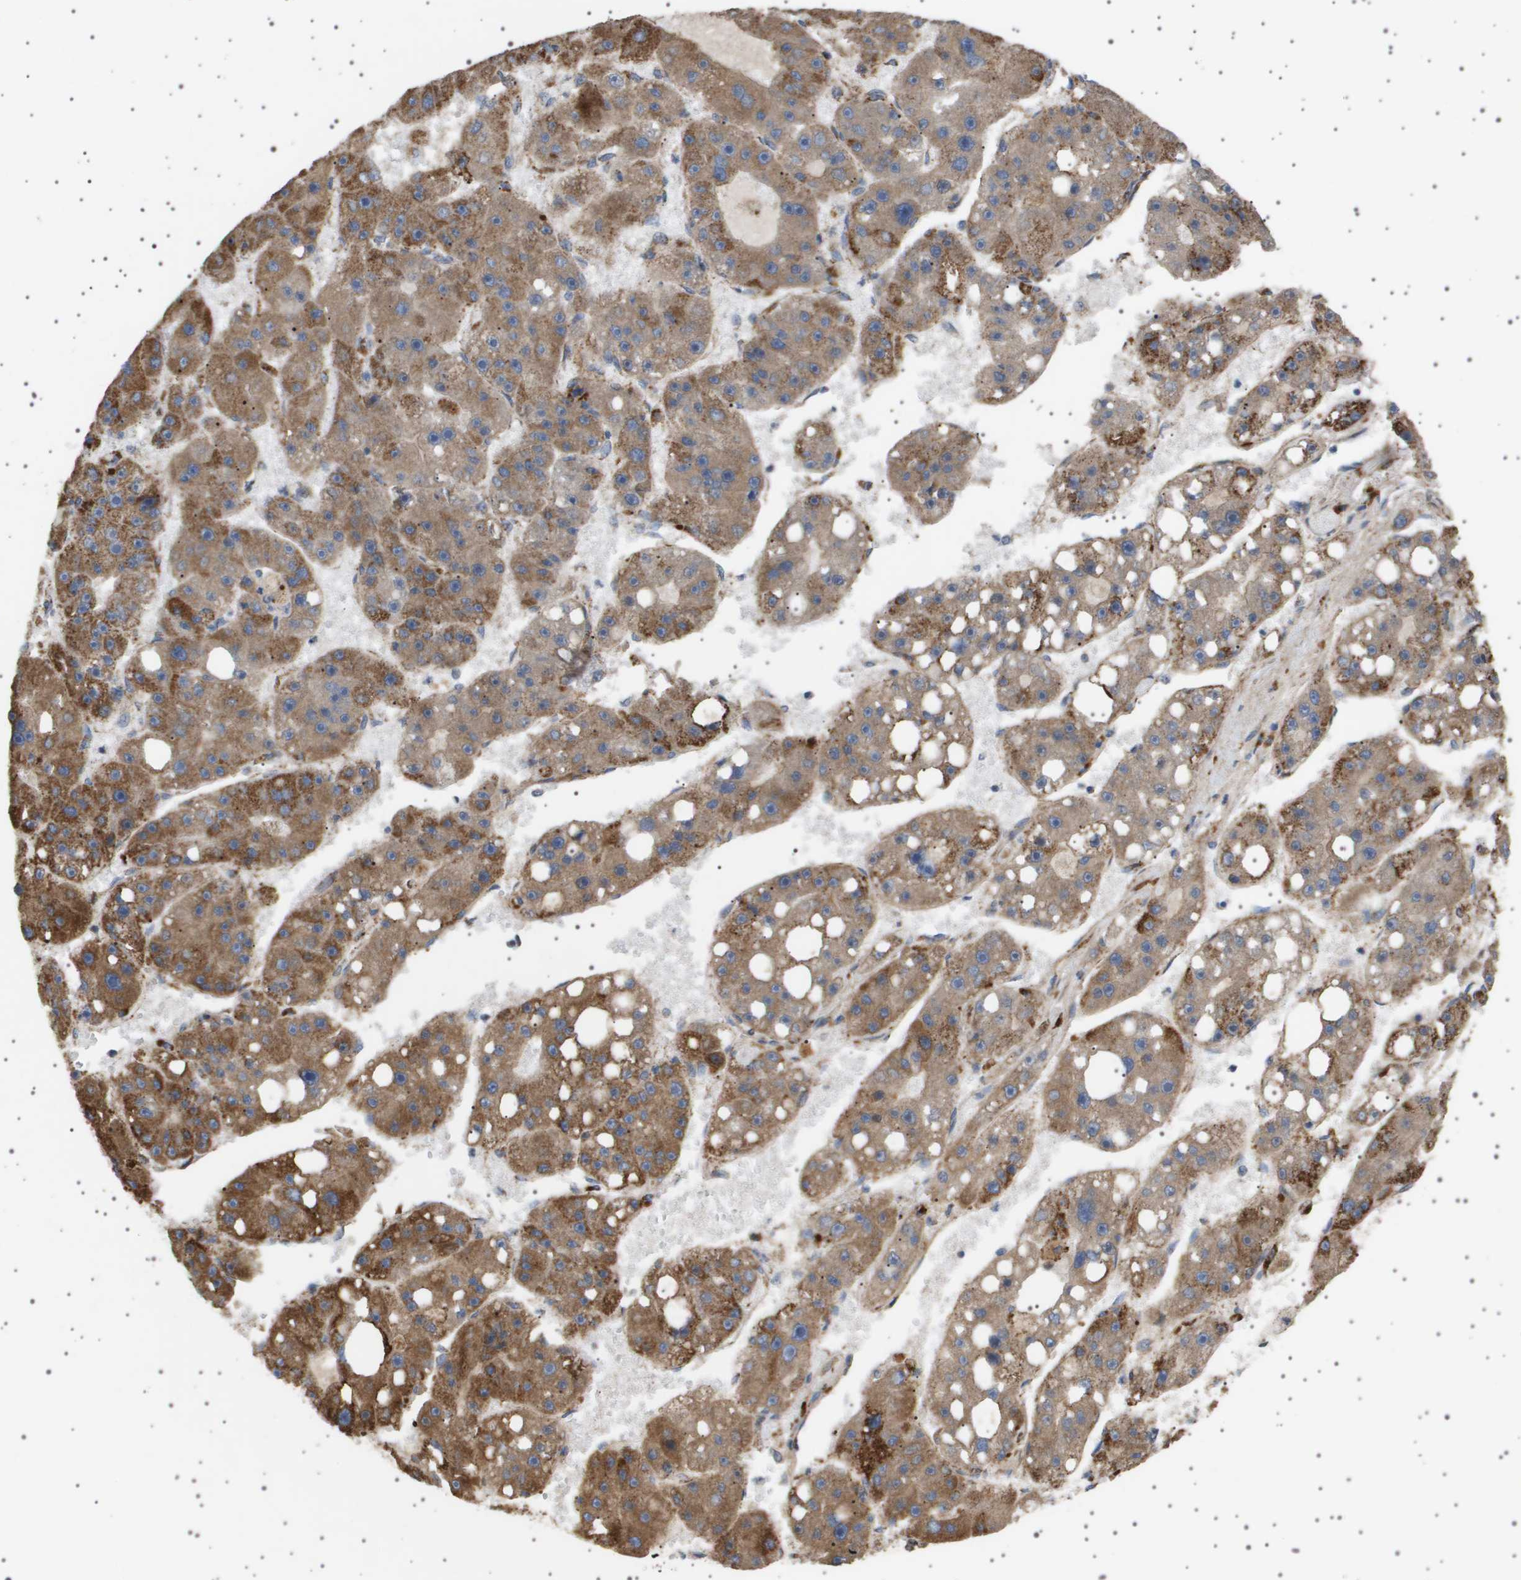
{"staining": {"intensity": "moderate", "quantity": ">75%", "location": "cytoplasmic/membranous"}, "tissue": "liver cancer", "cell_type": "Tumor cells", "image_type": "cancer", "snomed": [{"axis": "morphology", "description": "Carcinoma, Hepatocellular, NOS"}, {"axis": "topography", "description": "Liver"}], "caption": "The micrograph reveals a brown stain indicating the presence of a protein in the cytoplasmic/membranous of tumor cells in liver cancer (hepatocellular carcinoma).", "gene": "UBXN8", "patient": {"sex": "female", "age": 61}}